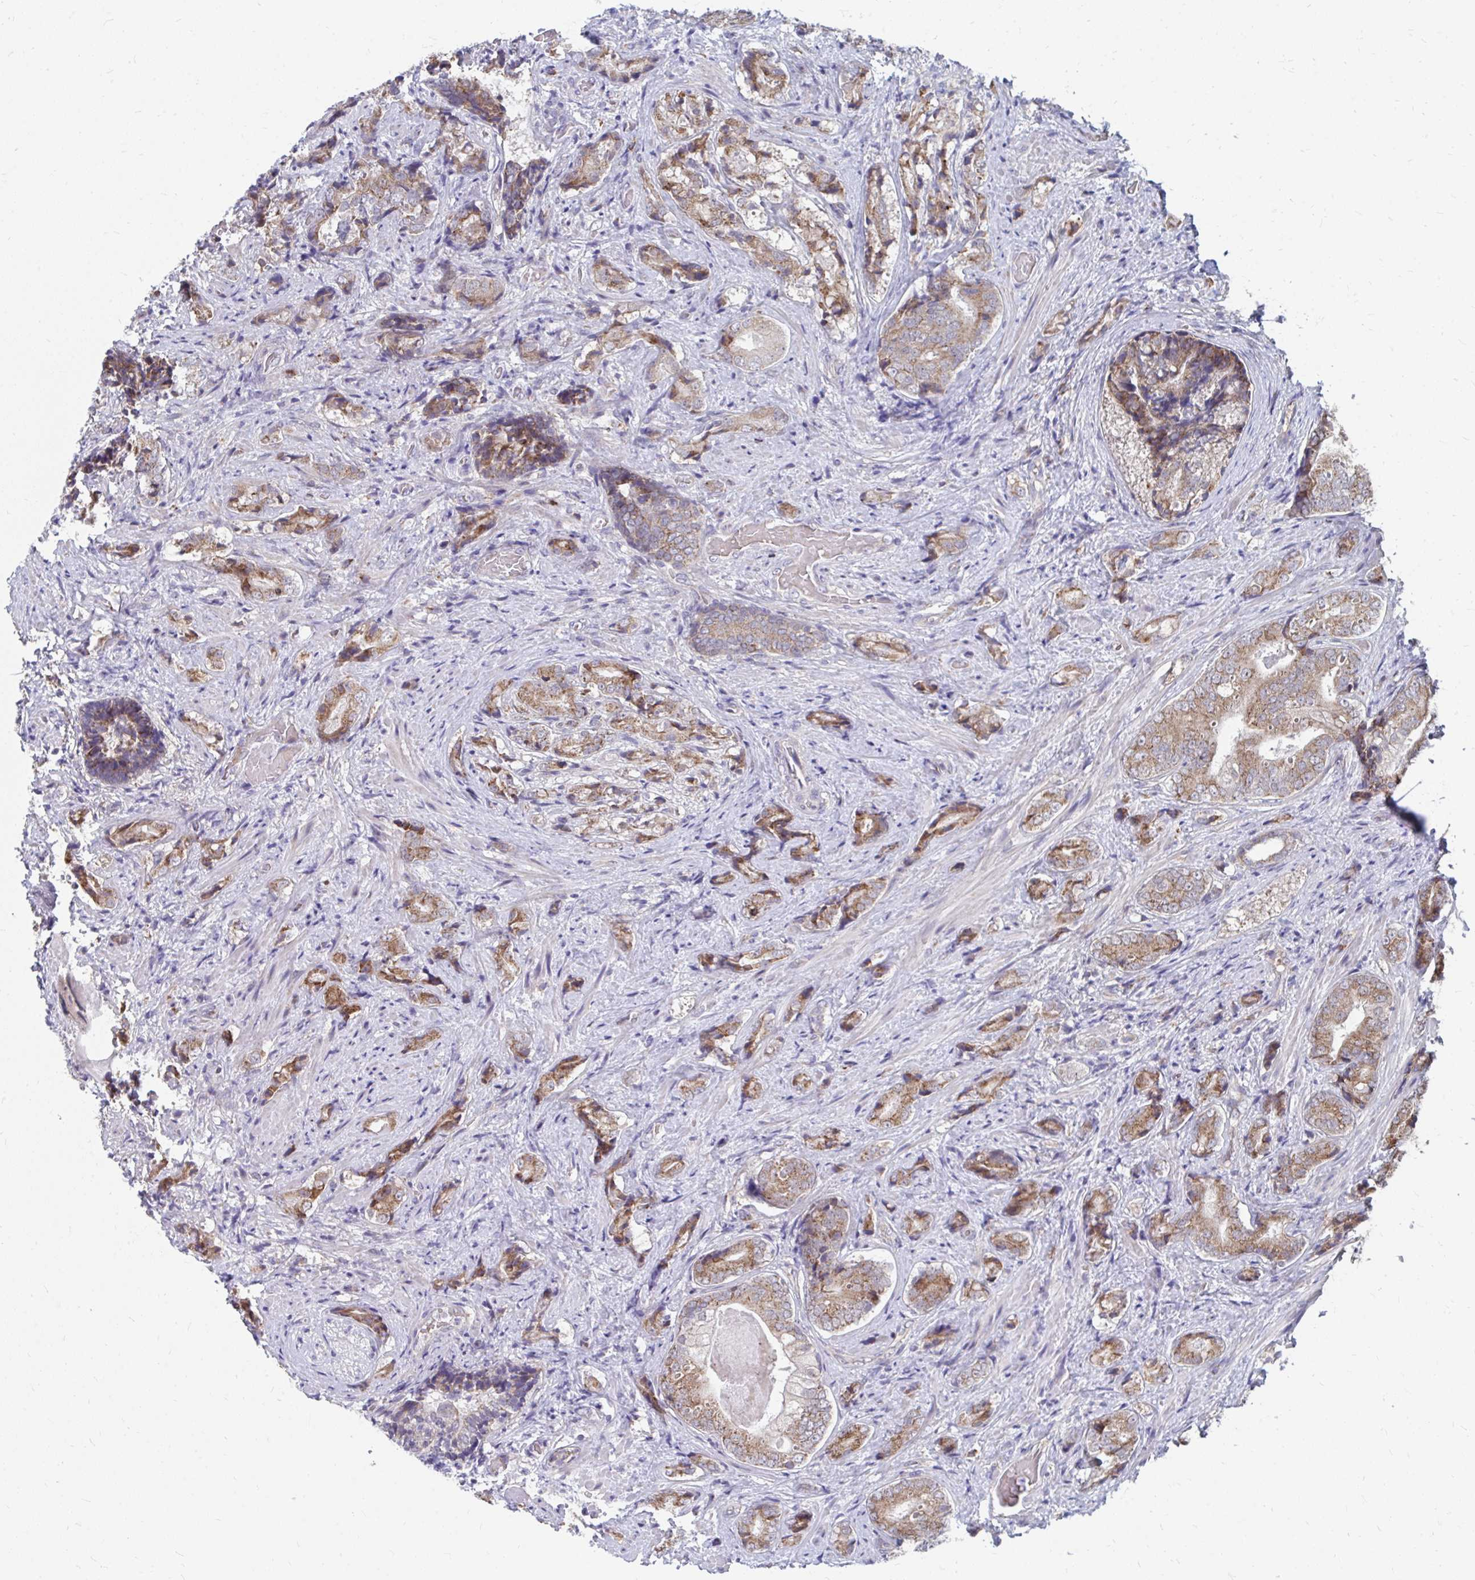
{"staining": {"intensity": "moderate", "quantity": ">75%", "location": "cytoplasmic/membranous"}, "tissue": "prostate cancer", "cell_type": "Tumor cells", "image_type": "cancer", "snomed": [{"axis": "morphology", "description": "Adenocarcinoma, High grade"}, {"axis": "topography", "description": "Prostate"}], "caption": "IHC staining of prostate high-grade adenocarcinoma, which exhibits medium levels of moderate cytoplasmic/membranous staining in about >75% of tumor cells indicating moderate cytoplasmic/membranous protein positivity. The staining was performed using DAB (3,3'-diaminobenzidine) (brown) for protein detection and nuclei were counterstained in hematoxylin (blue).", "gene": "PABIR3", "patient": {"sex": "male", "age": 62}}